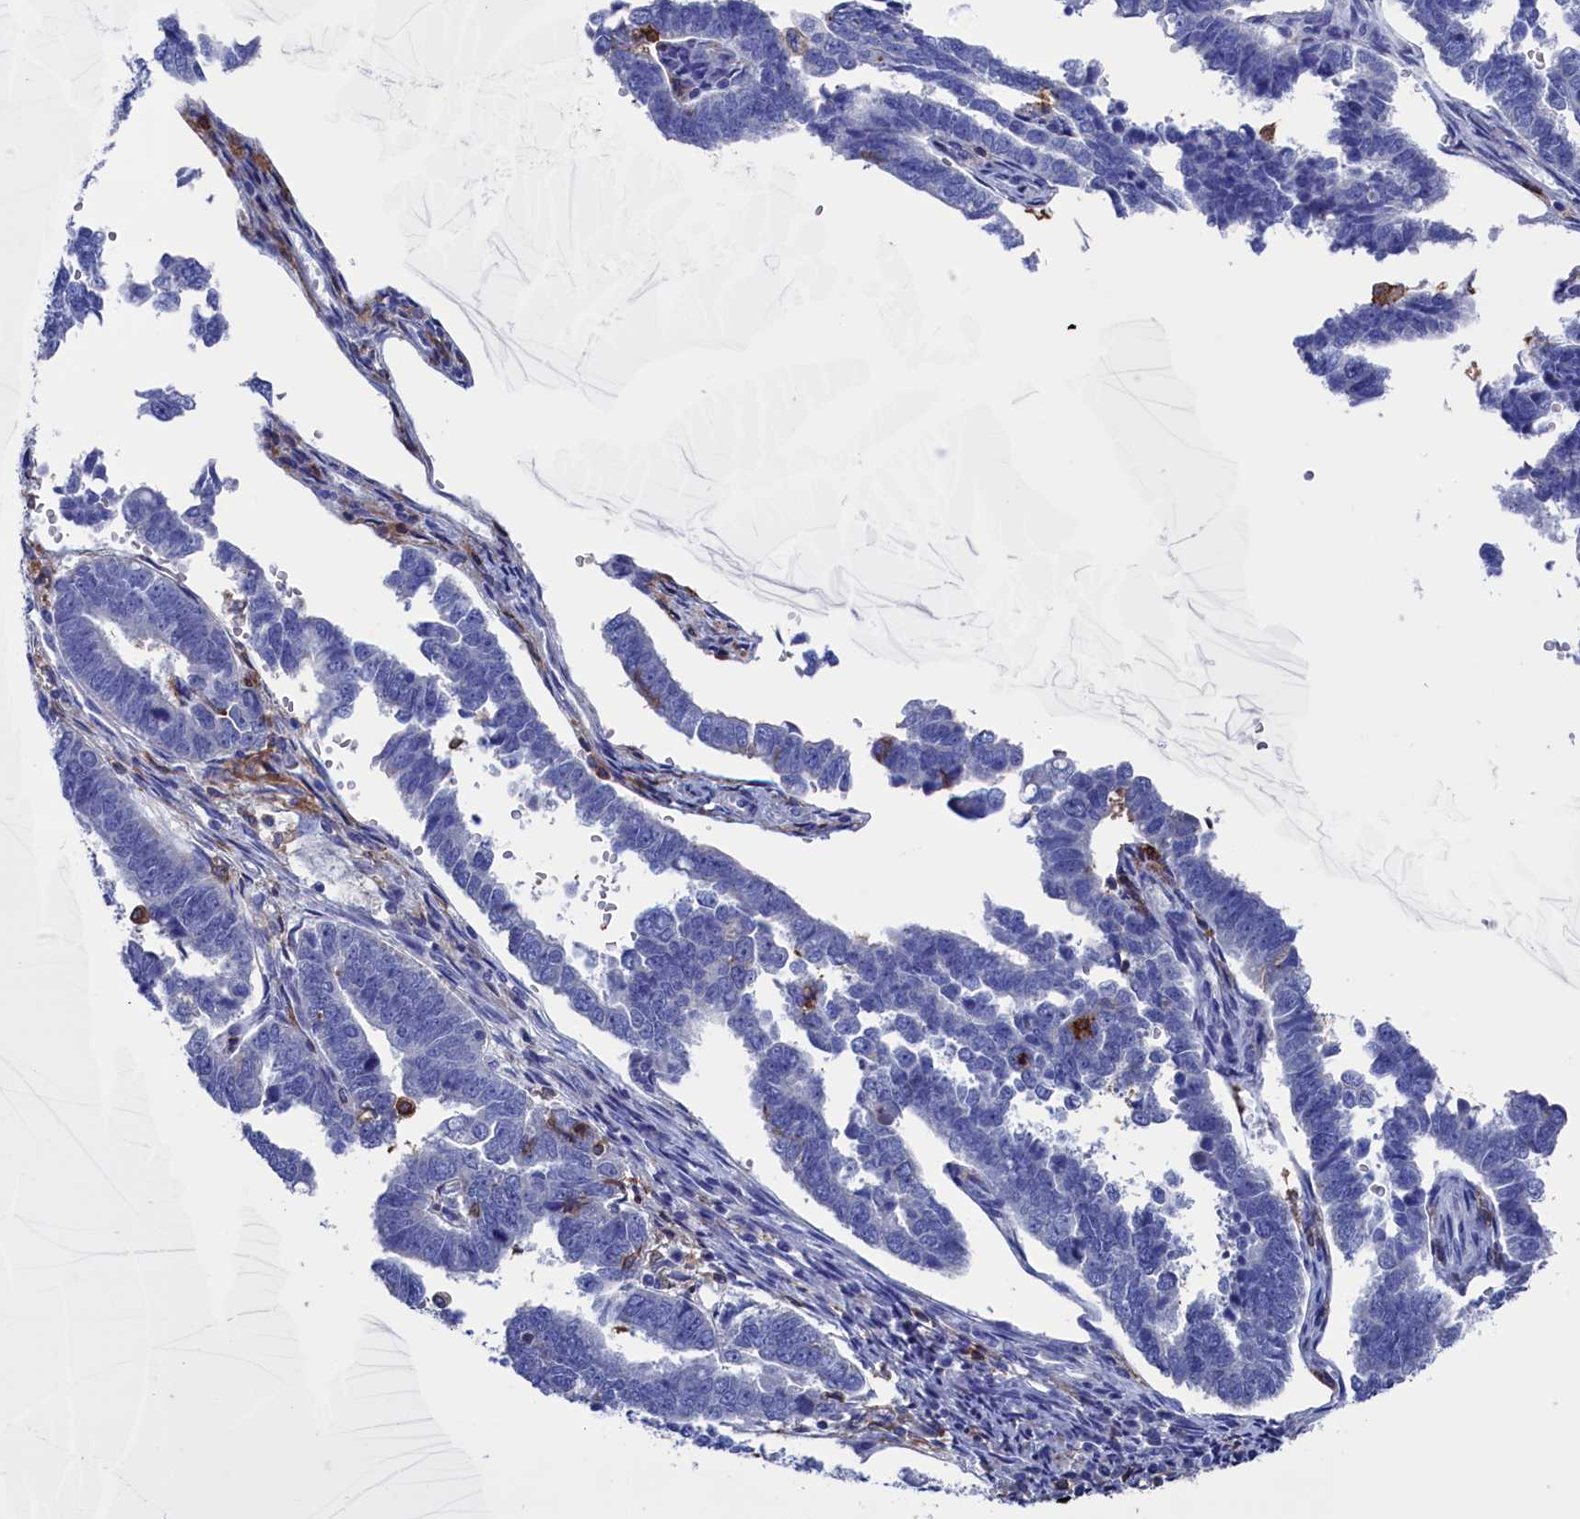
{"staining": {"intensity": "negative", "quantity": "none", "location": "none"}, "tissue": "endometrial cancer", "cell_type": "Tumor cells", "image_type": "cancer", "snomed": [{"axis": "morphology", "description": "Adenocarcinoma, NOS"}, {"axis": "topography", "description": "Endometrium"}], "caption": "An image of endometrial adenocarcinoma stained for a protein shows no brown staining in tumor cells. Brightfield microscopy of immunohistochemistry stained with DAB (3,3'-diaminobenzidine) (brown) and hematoxylin (blue), captured at high magnification.", "gene": "TYROBP", "patient": {"sex": "female", "age": 75}}